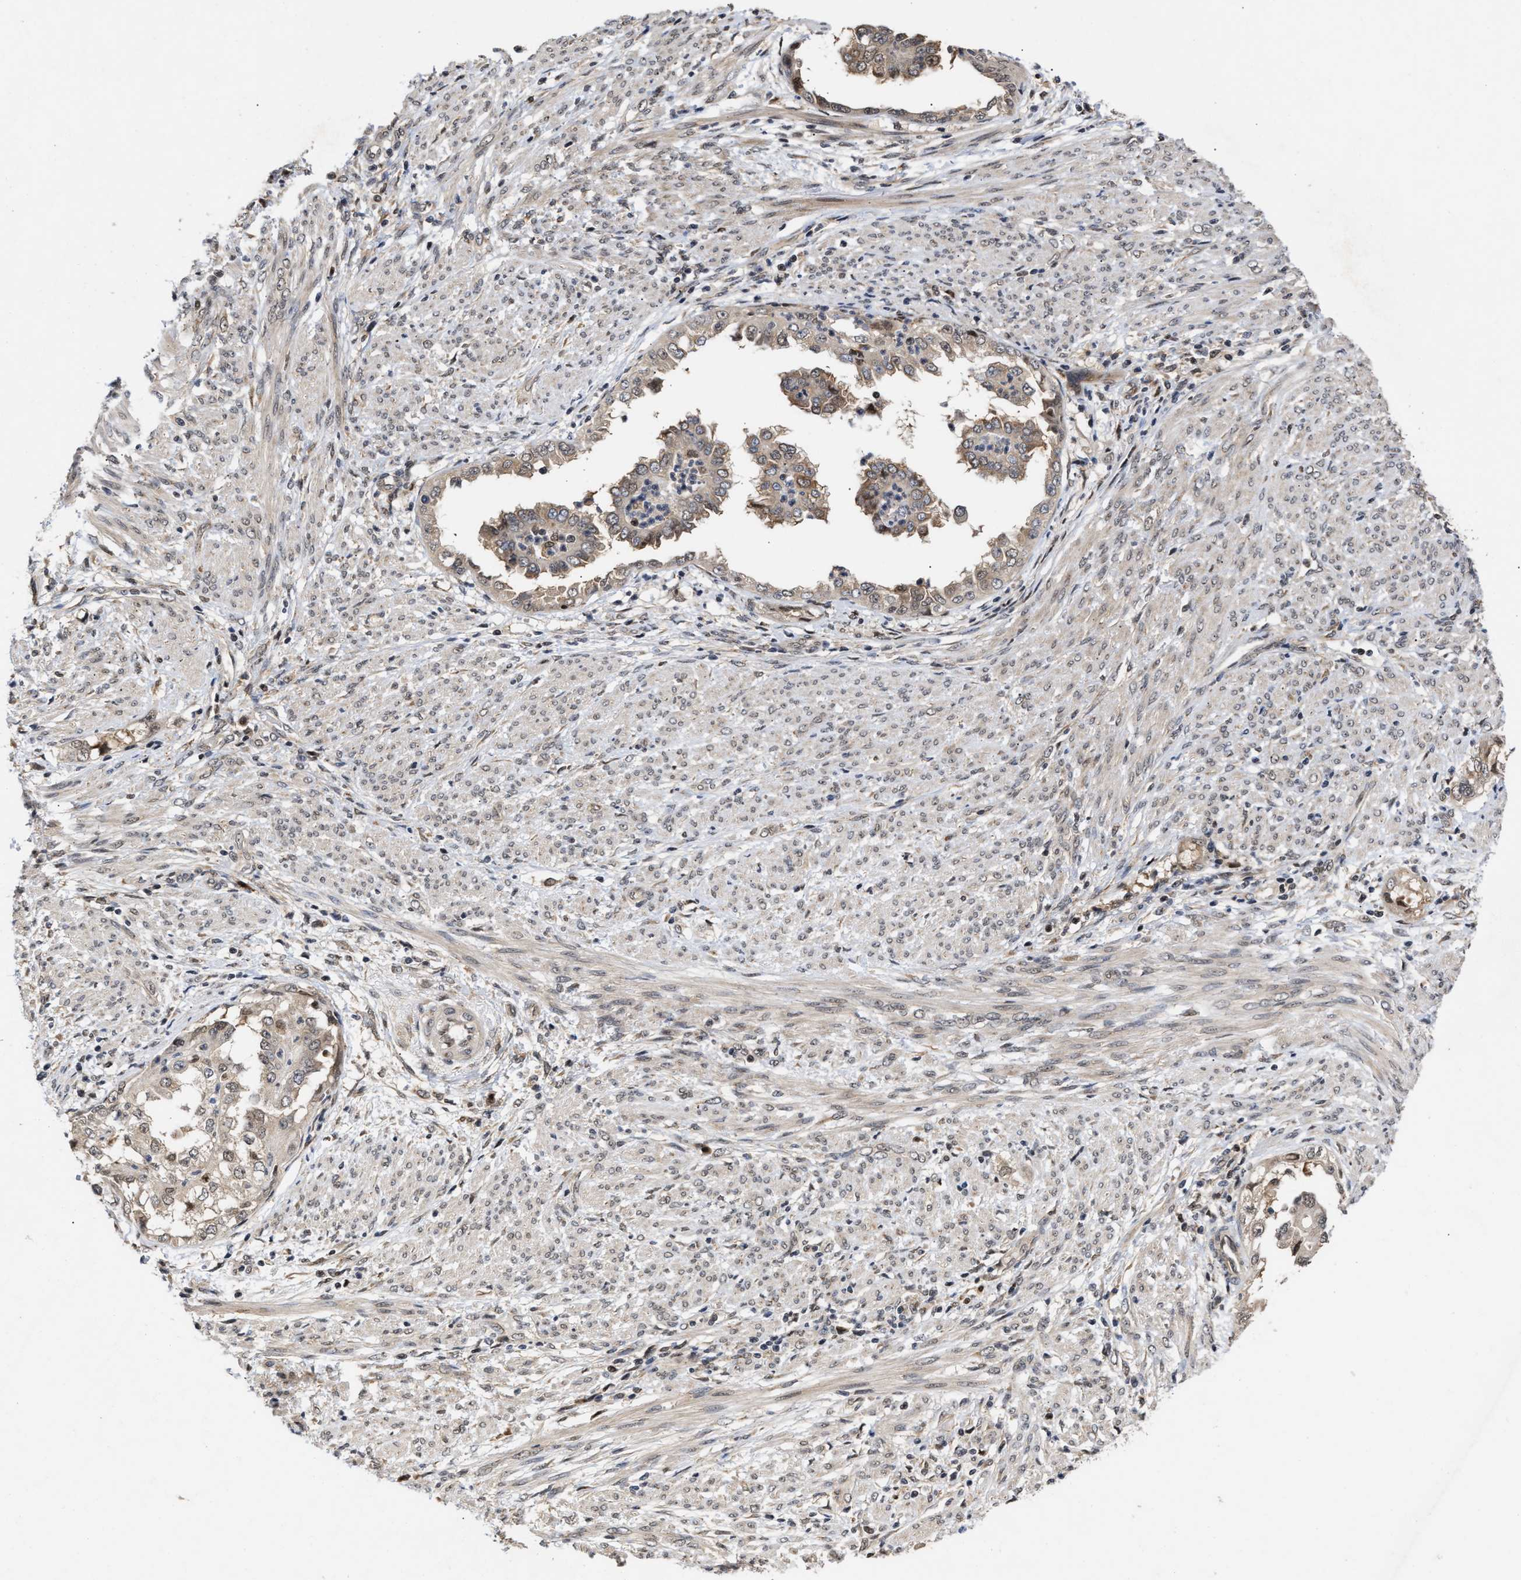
{"staining": {"intensity": "weak", "quantity": "<25%", "location": "cytoplasmic/membranous"}, "tissue": "endometrial cancer", "cell_type": "Tumor cells", "image_type": "cancer", "snomed": [{"axis": "morphology", "description": "Adenocarcinoma, NOS"}, {"axis": "topography", "description": "Endometrium"}], "caption": "An immunohistochemistry (IHC) photomicrograph of endometrial adenocarcinoma is shown. There is no staining in tumor cells of endometrial adenocarcinoma.", "gene": "CLIP2", "patient": {"sex": "female", "age": 85}}